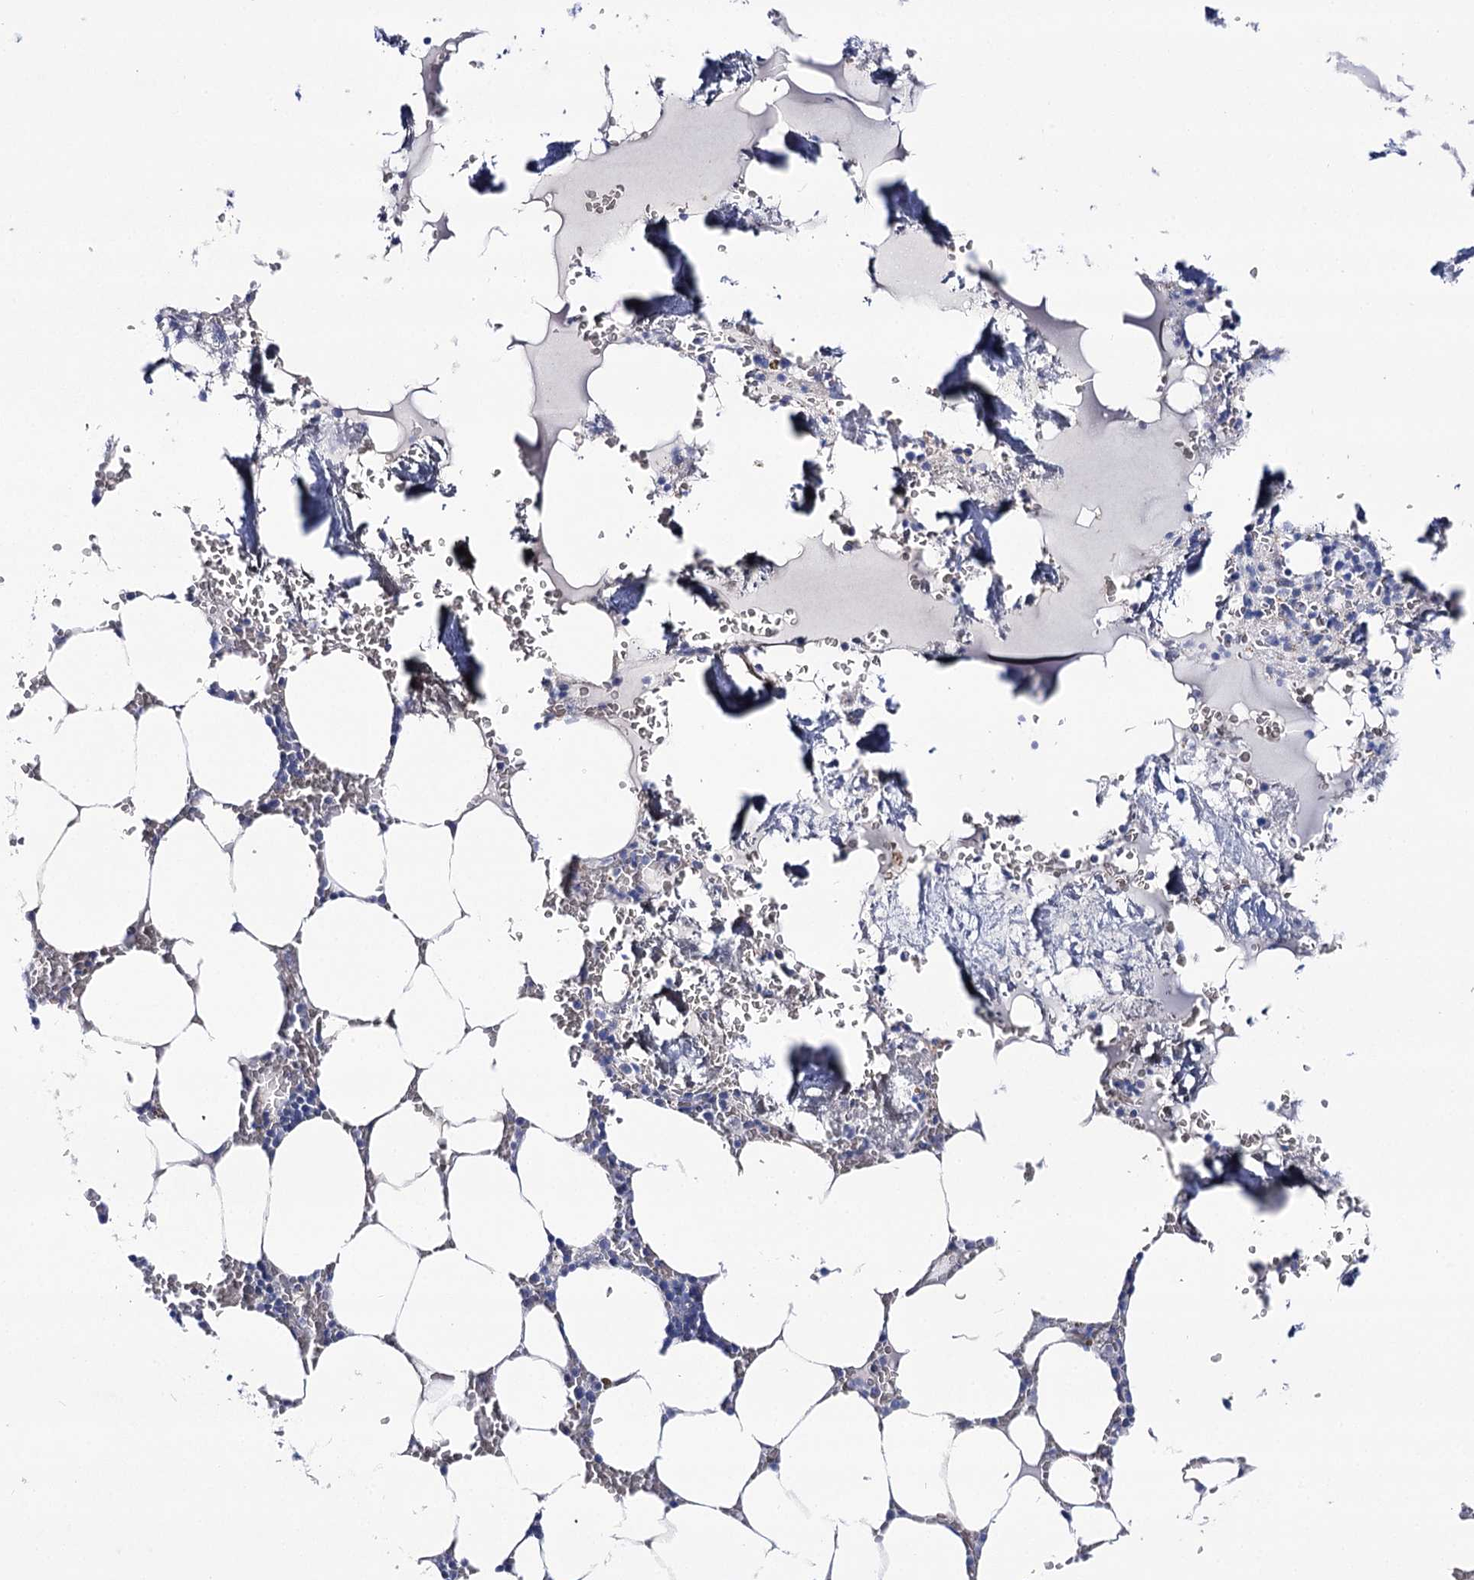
{"staining": {"intensity": "negative", "quantity": "none", "location": "none"}, "tissue": "bone marrow", "cell_type": "Hematopoietic cells", "image_type": "normal", "snomed": [{"axis": "morphology", "description": "Normal tissue, NOS"}, {"axis": "topography", "description": "Bone marrow"}], "caption": "Immunohistochemical staining of normal human bone marrow demonstrates no significant expression in hematopoietic cells.", "gene": "NRAP", "patient": {"sex": "male", "age": 70}}